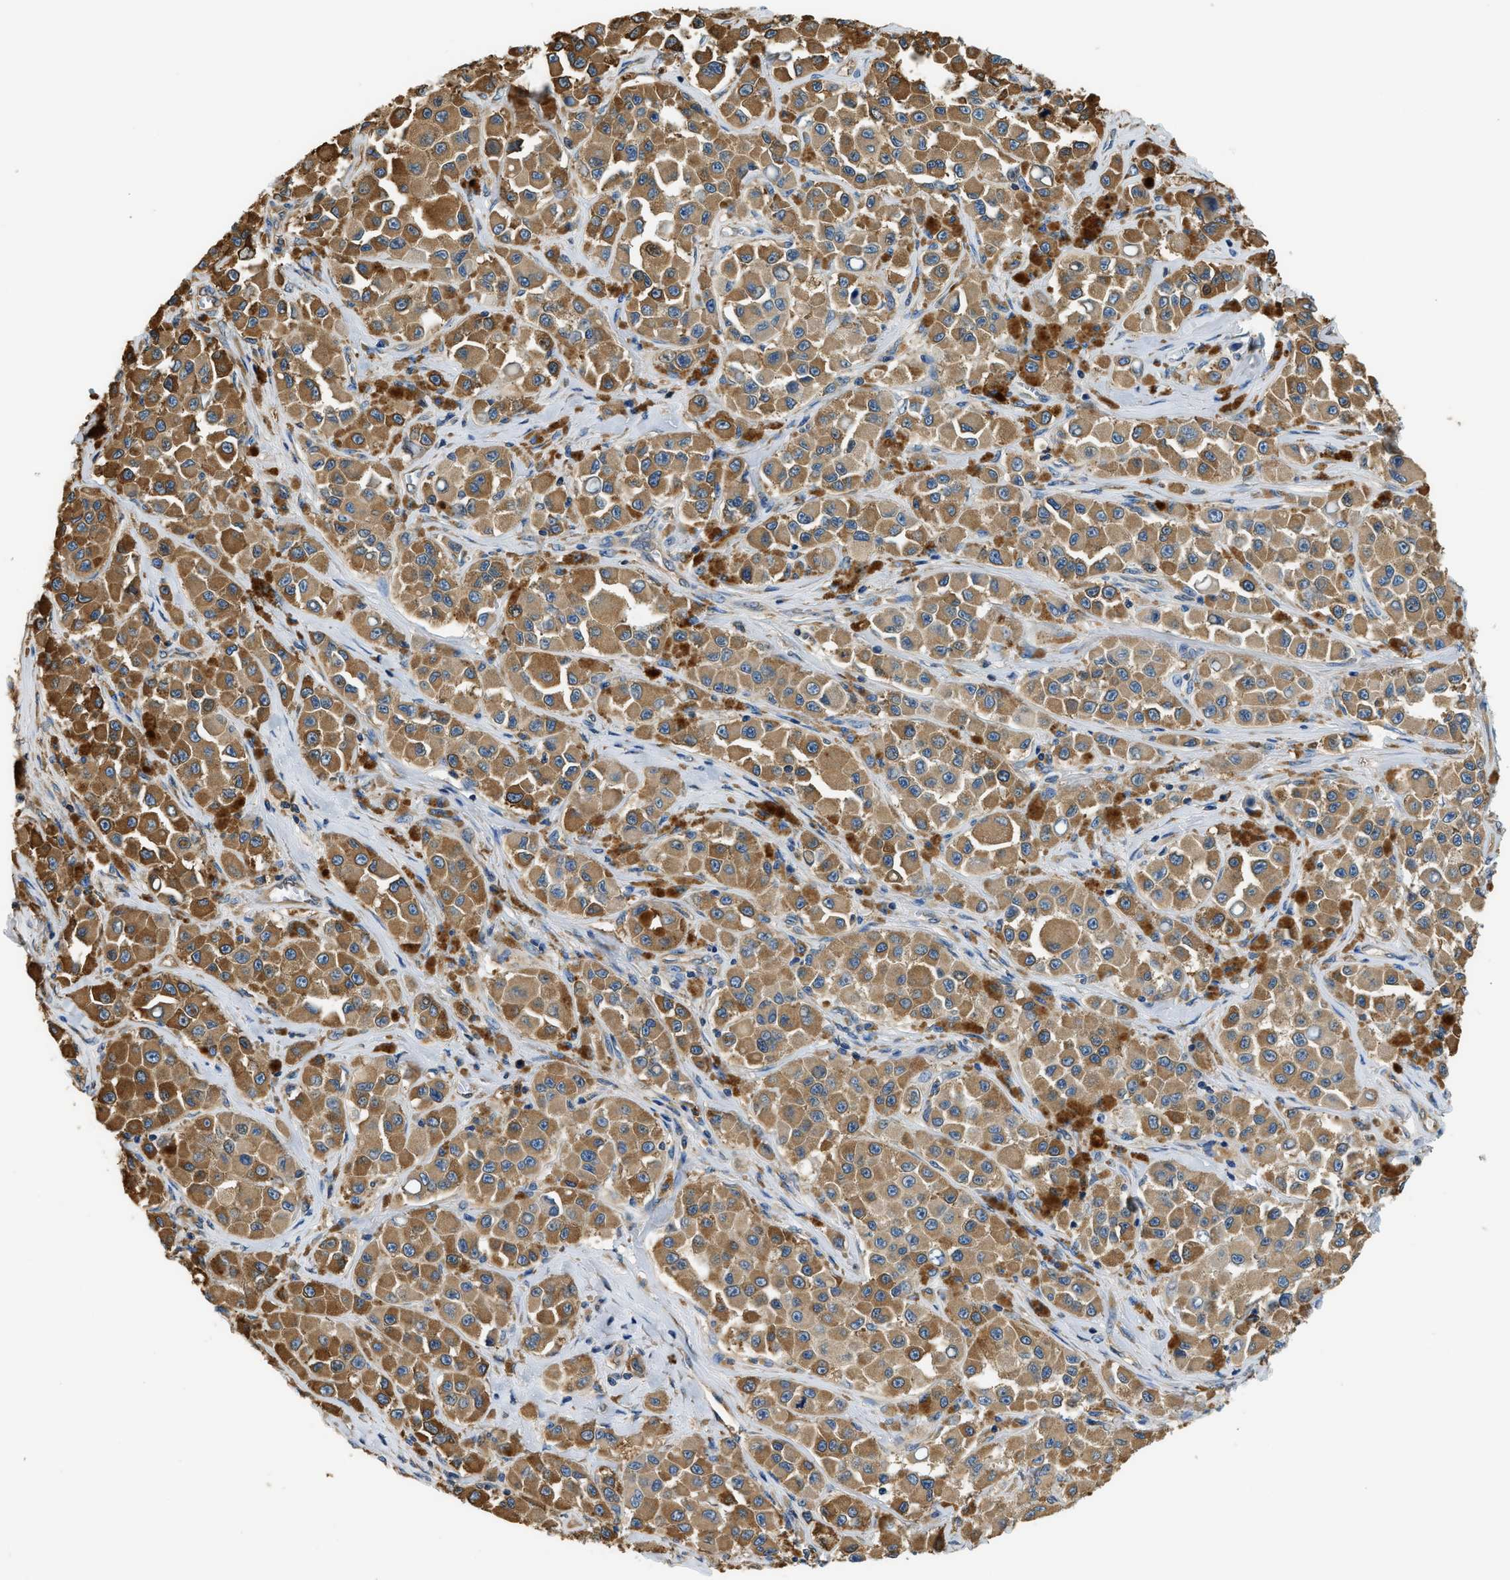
{"staining": {"intensity": "moderate", "quantity": ">75%", "location": "cytoplasmic/membranous"}, "tissue": "melanoma", "cell_type": "Tumor cells", "image_type": "cancer", "snomed": [{"axis": "morphology", "description": "Malignant melanoma, NOS"}, {"axis": "topography", "description": "Skin"}], "caption": "This image exhibits immunohistochemistry staining of malignant melanoma, with medium moderate cytoplasmic/membranous positivity in about >75% of tumor cells.", "gene": "PPP2R1B", "patient": {"sex": "male", "age": 84}}